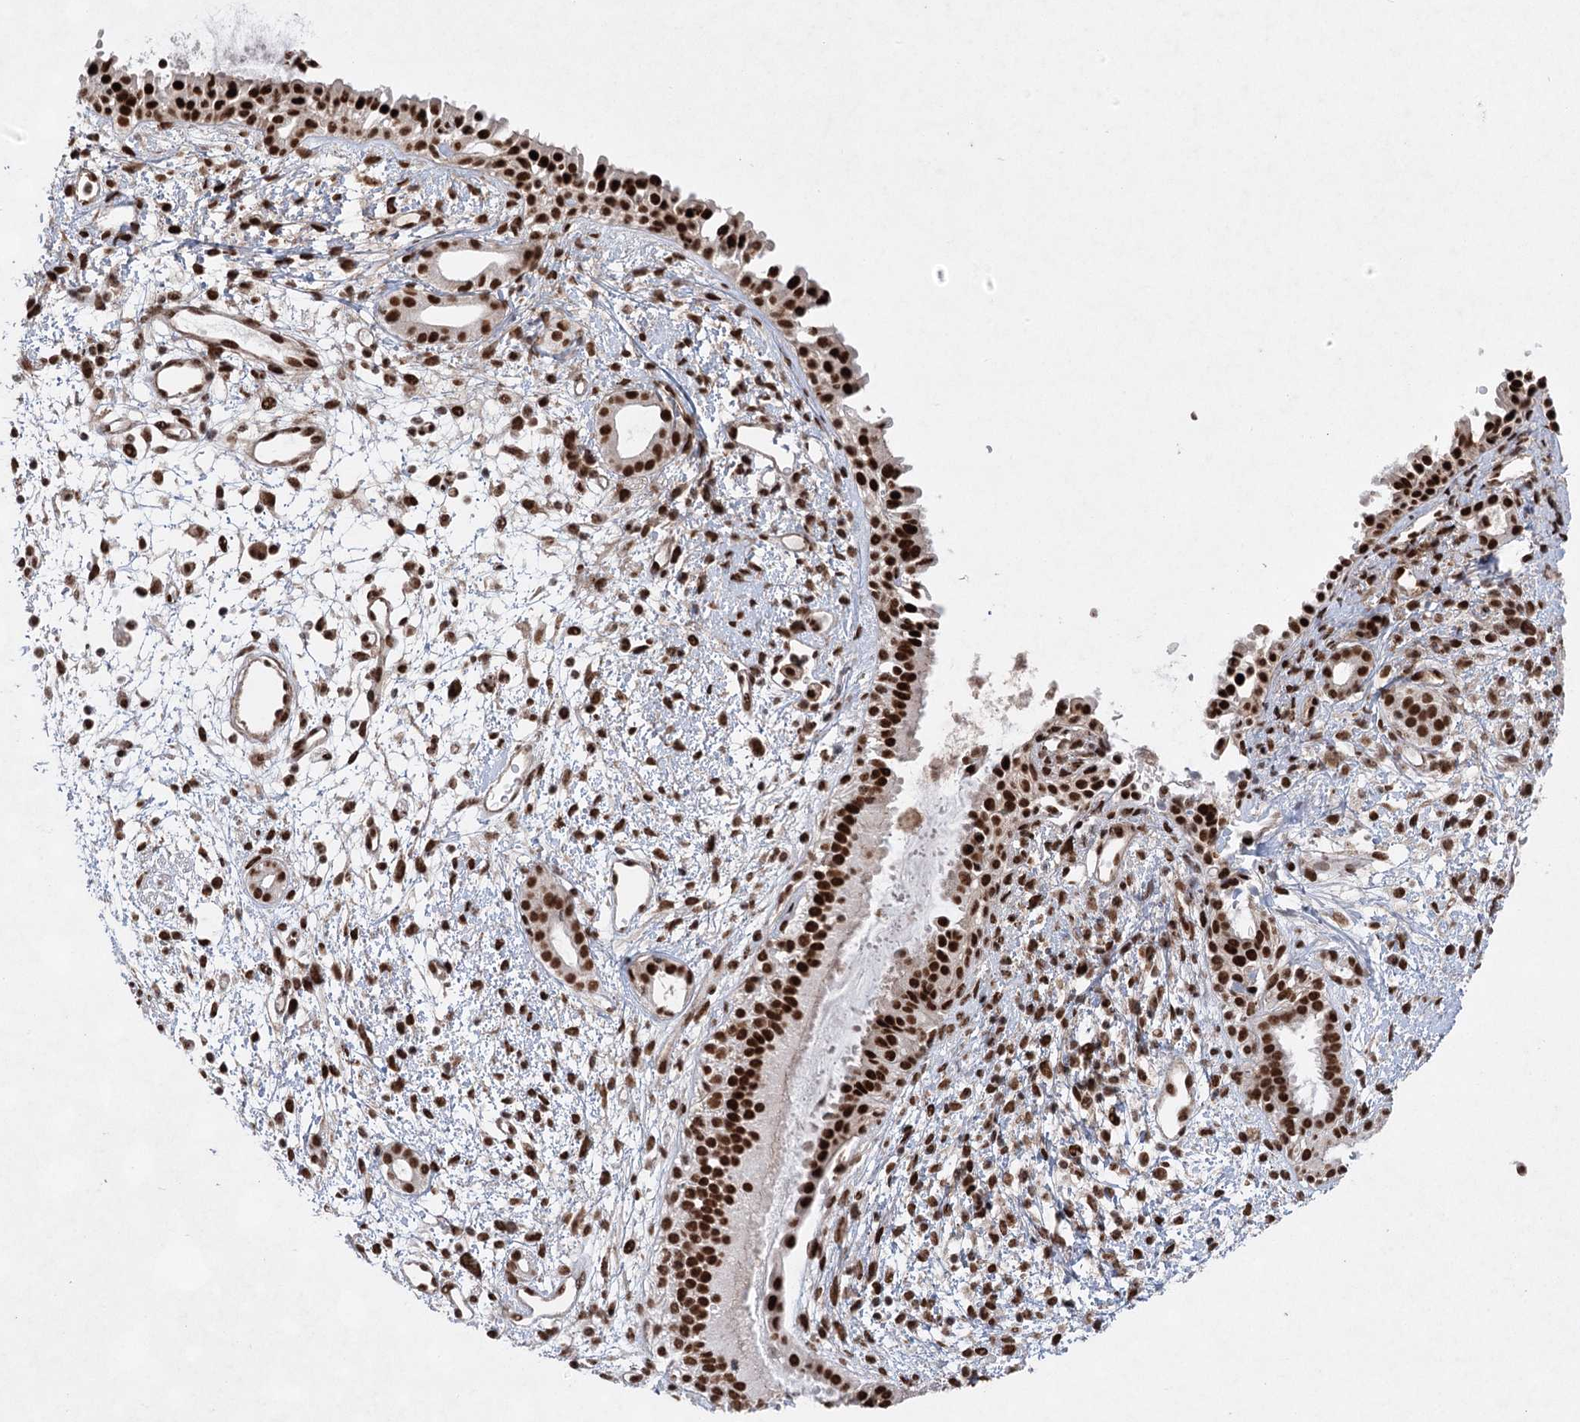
{"staining": {"intensity": "strong", "quantity": ">75%", "location": "nuclear"}, "tissue": "nasopharynx", "cell_type": "Respiratory epithelial cells", "image_type": "normal", "snomed": [{"axis": "morphology", "description": "Normal tissue, NOS"}, {"axis": "topography", "description": "Nasopharynx"}], "caption": "Immunohistochemistry (DAB) staining of unremarkable nasopharynx reveals strong nuclear protein expression in about >75% of respiratory epithelial cells.", "gene": "ZCCHC8", "patient": {"sex": "male", "age": 22}}